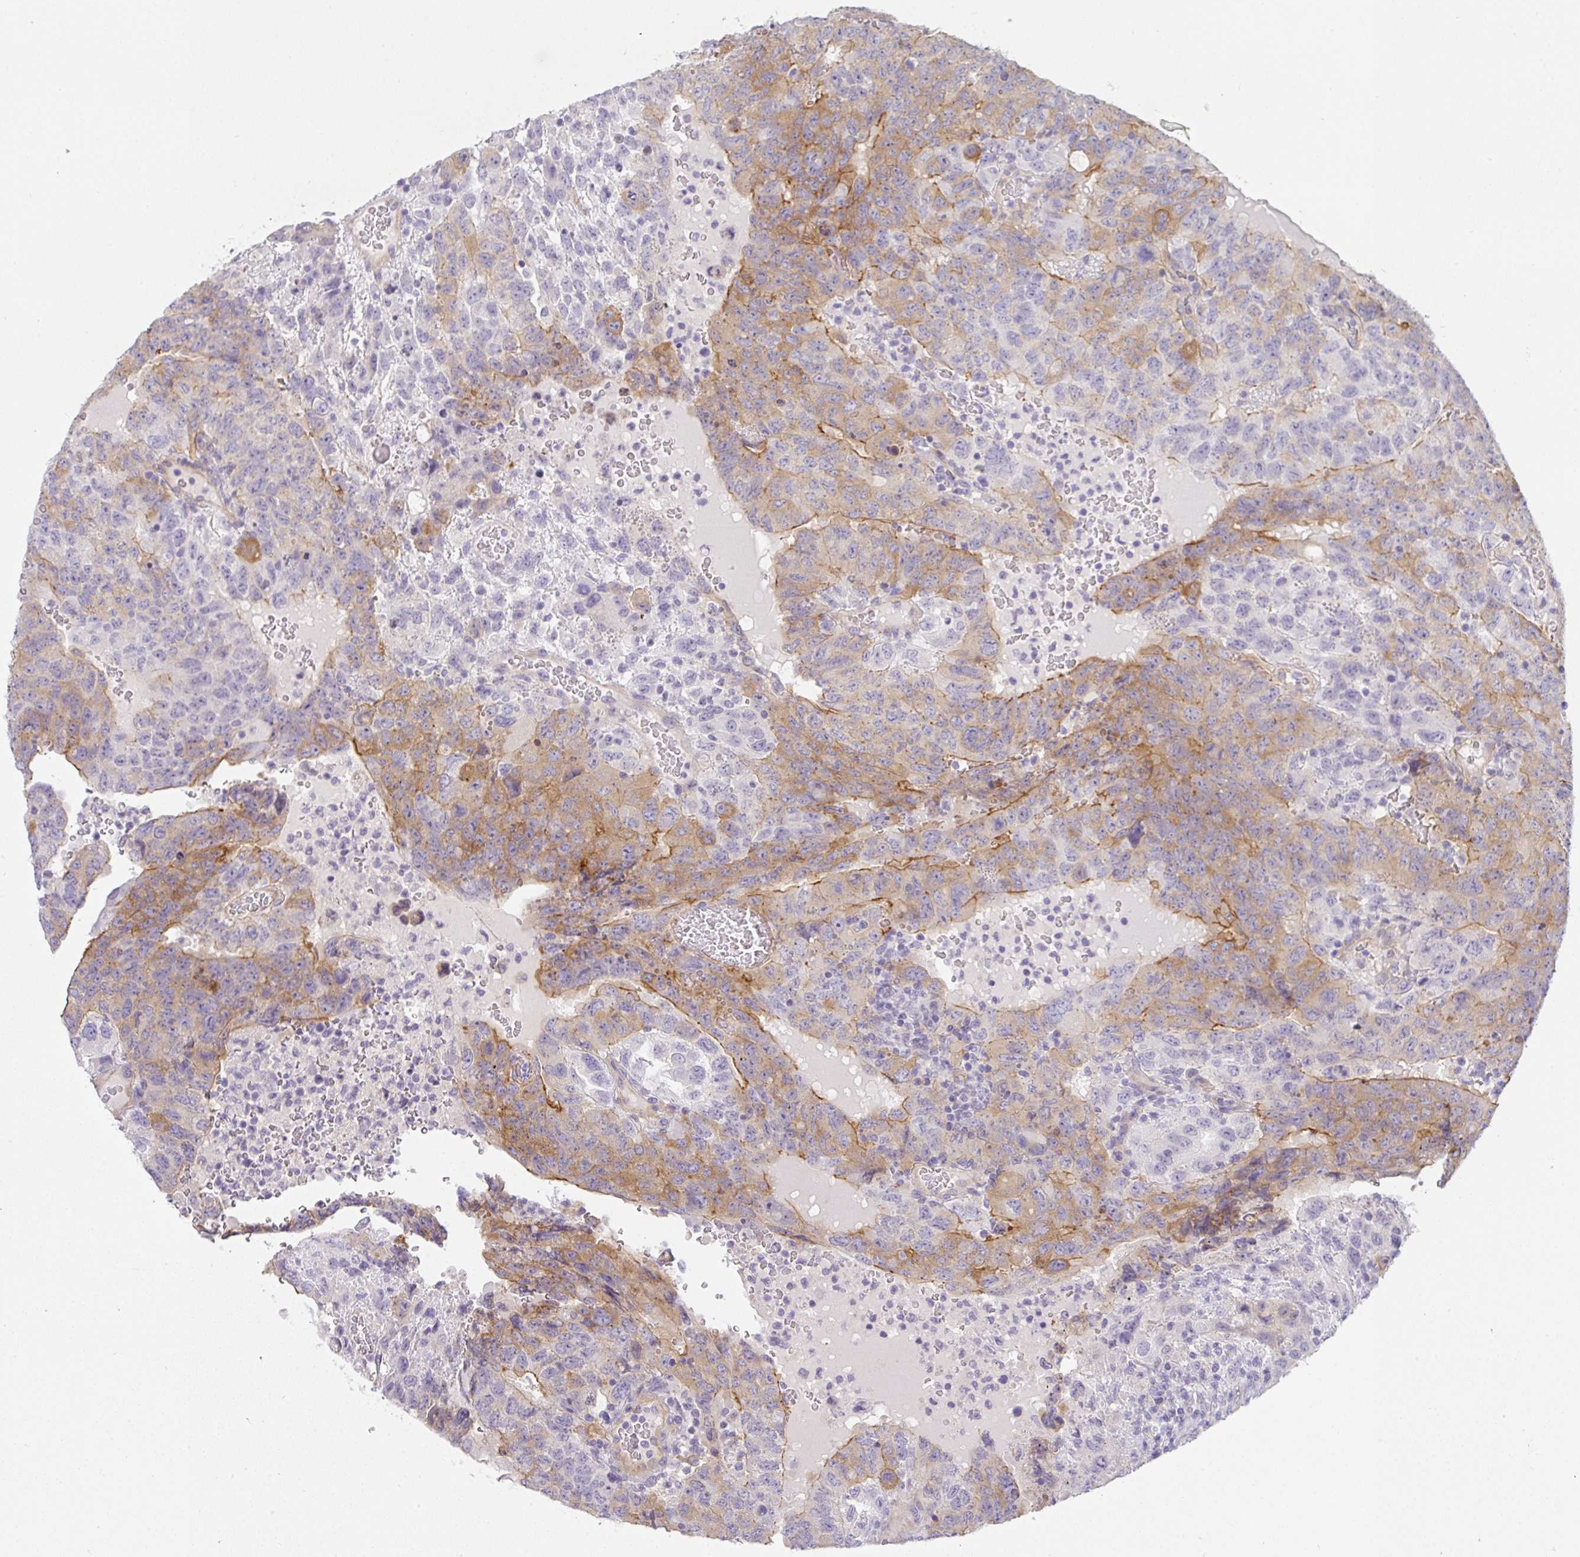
{"staining": {"intensity": "moderate", "quantity": "<25%", "location": "cytoplasmic/membranous"}, "tissue": "testis cancer", "cell_type": "Tumor cells", "image_type": "cancer", "snomed": [{"axis": "morphology", "description": "Carcinoma, Embryonal, NOS"}, {"axis": "topography", "description": "Testis"}], "caption": "Immunohistochemistry micrograph of neoplastic tissue: testis cancer (embryonal carcinoma) stained using IHC demonstrates low levels of moderate protein expression localized specifically in the cytoplasmic/membranous of tumor cells, appearing as a cytoplasmic/membranous brown color.", "gene": "FILIP1", "patient": {"sex": "male", "age": 34}}